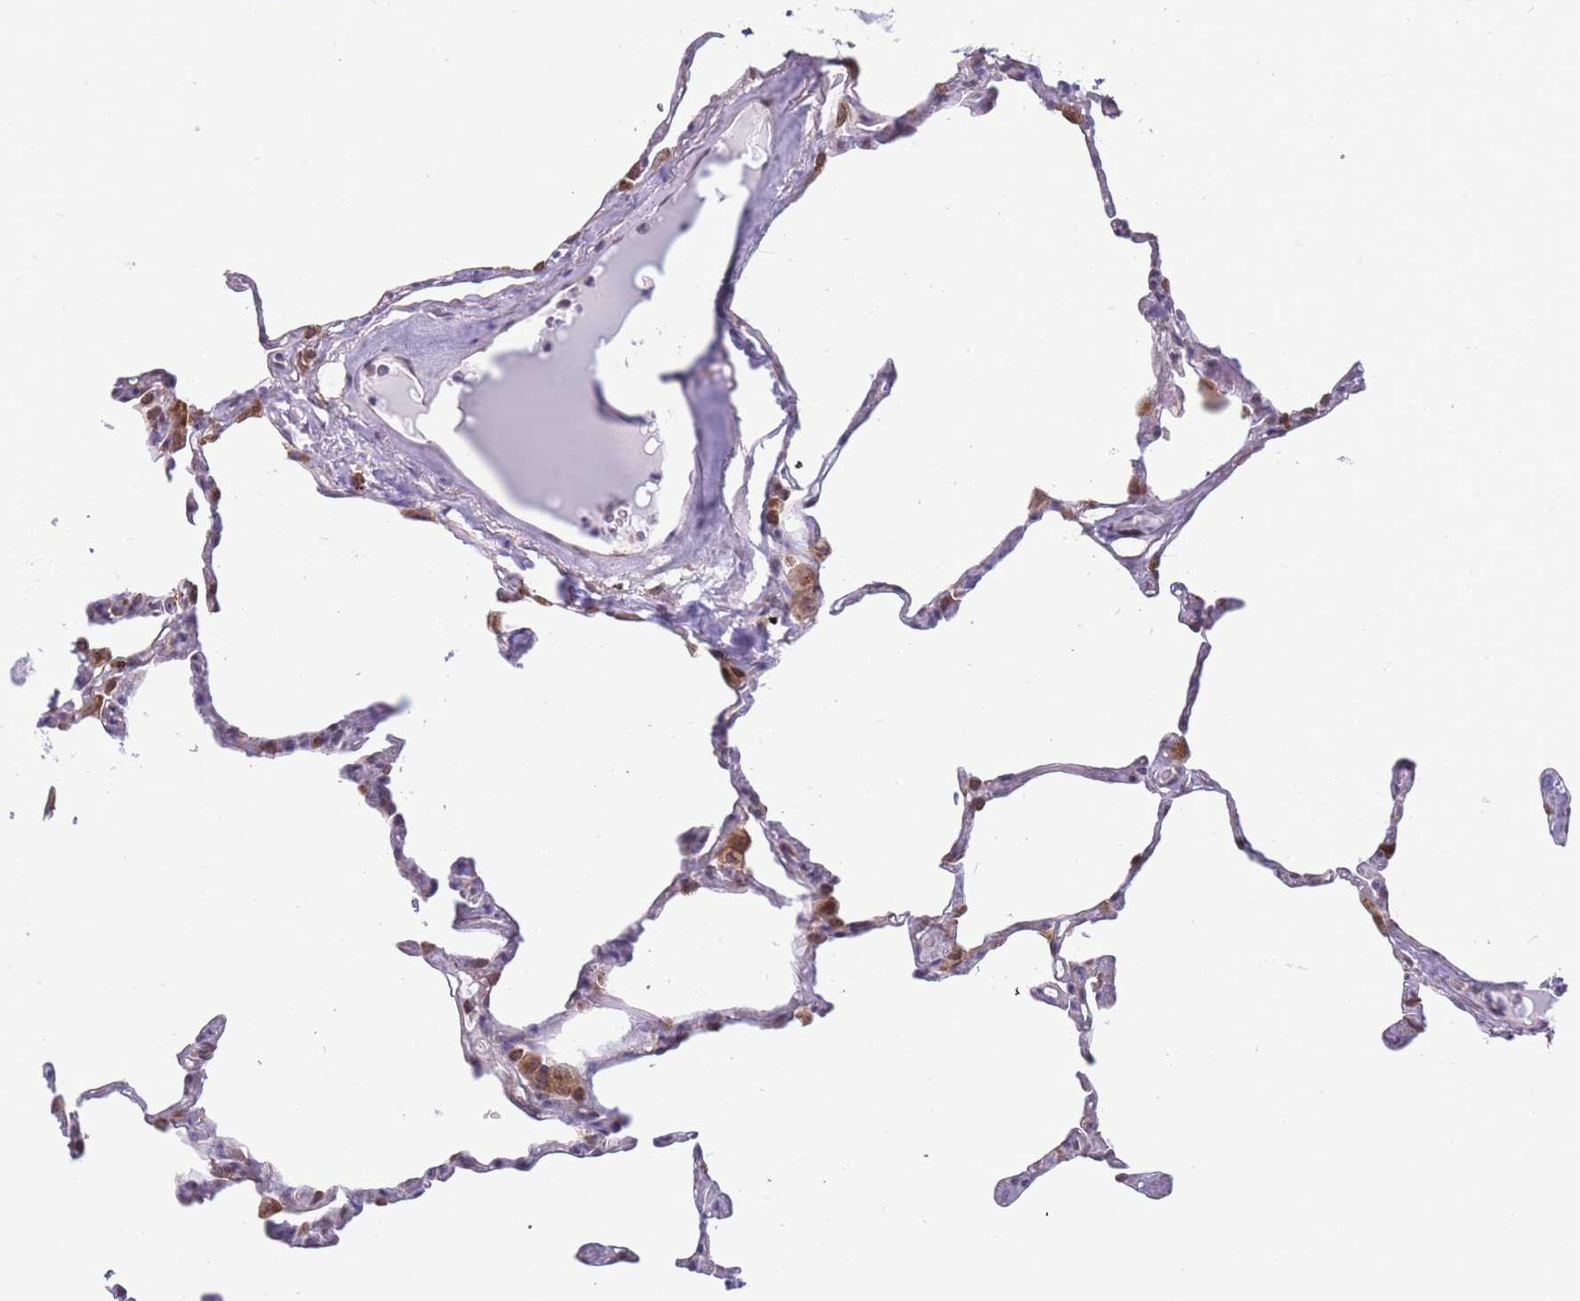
{"staining": {"intensity": "moderate", "quantity": "<25%", "location": "cytoplasmic/membranous"}, "tissue": "lung", "cell_type": "Alveolar cells", "image_type": "normal", "snomed": [{"axis": "morphology", "description": "Normal tissue, NOS"}, {"axis": "topography", "description": "Lung"}], "caption": "Protein staining by IHC reveals moderate cytoplasmic/membranous positivity in about <25% of alveolar cells in unremarkable lung.", "gene": "TMEM121", "patient": {"sex": "male", "age": 65}}